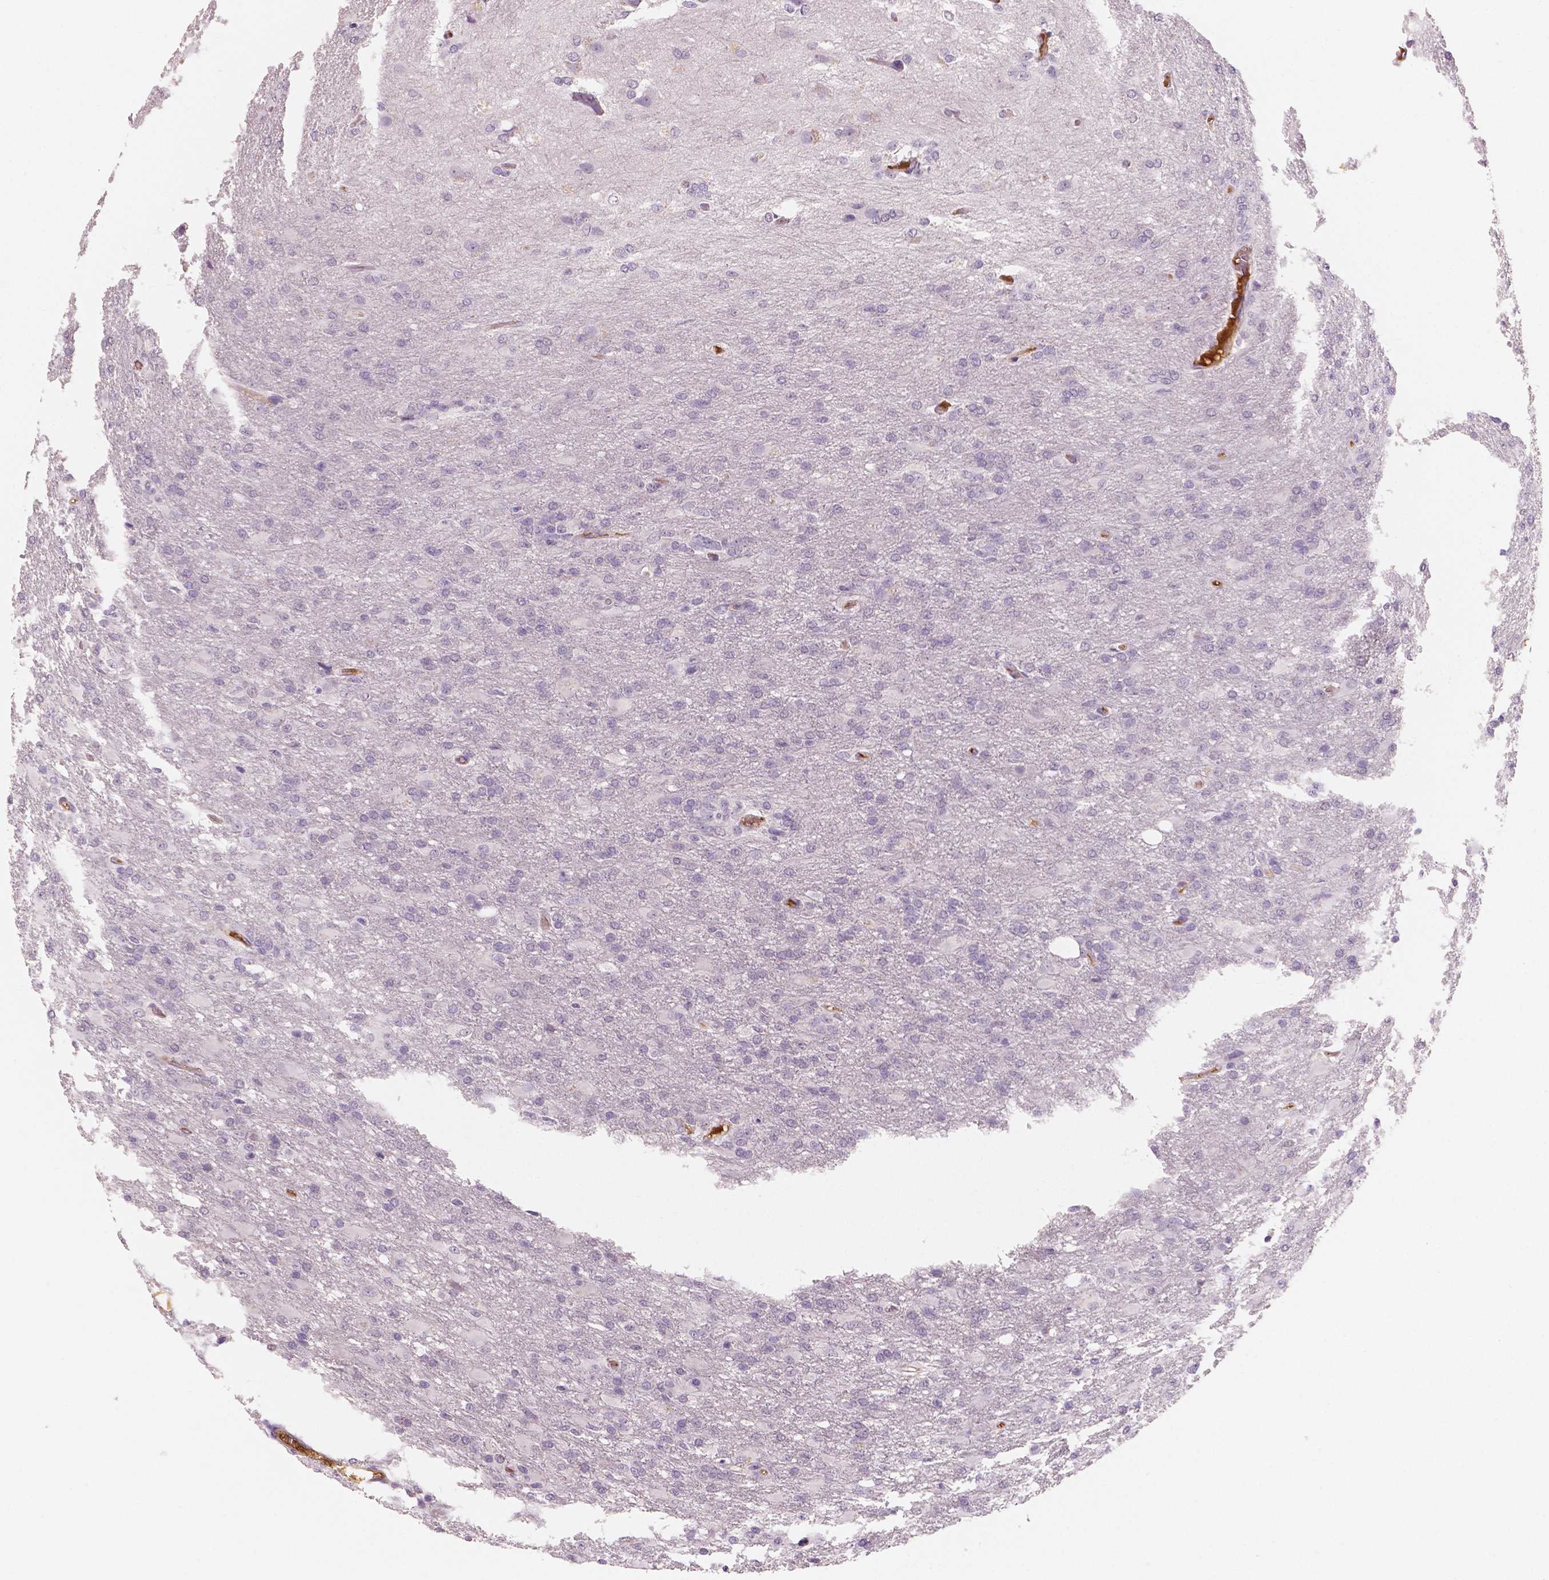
{"staining": {"intensity": "negative", "quantity": "none", "location": "none"}, "tissue": "glioma", "cell_type": "Tumor cells", "image_type": "cancer", "snomed": [{"axis": "morphology", "description": "Glioma, malignant, High grade"}, {"axis": "topography", "description": "Brain"}], "caption": "Immunohistochemistry (IHC) of glioma reveals no expression in tumor cells. (Immunohistochemistry (IHC), brightfield microscopy, high magnification).", "gene": "APOA4", "patient": {"sex": "male", "age": 68}}